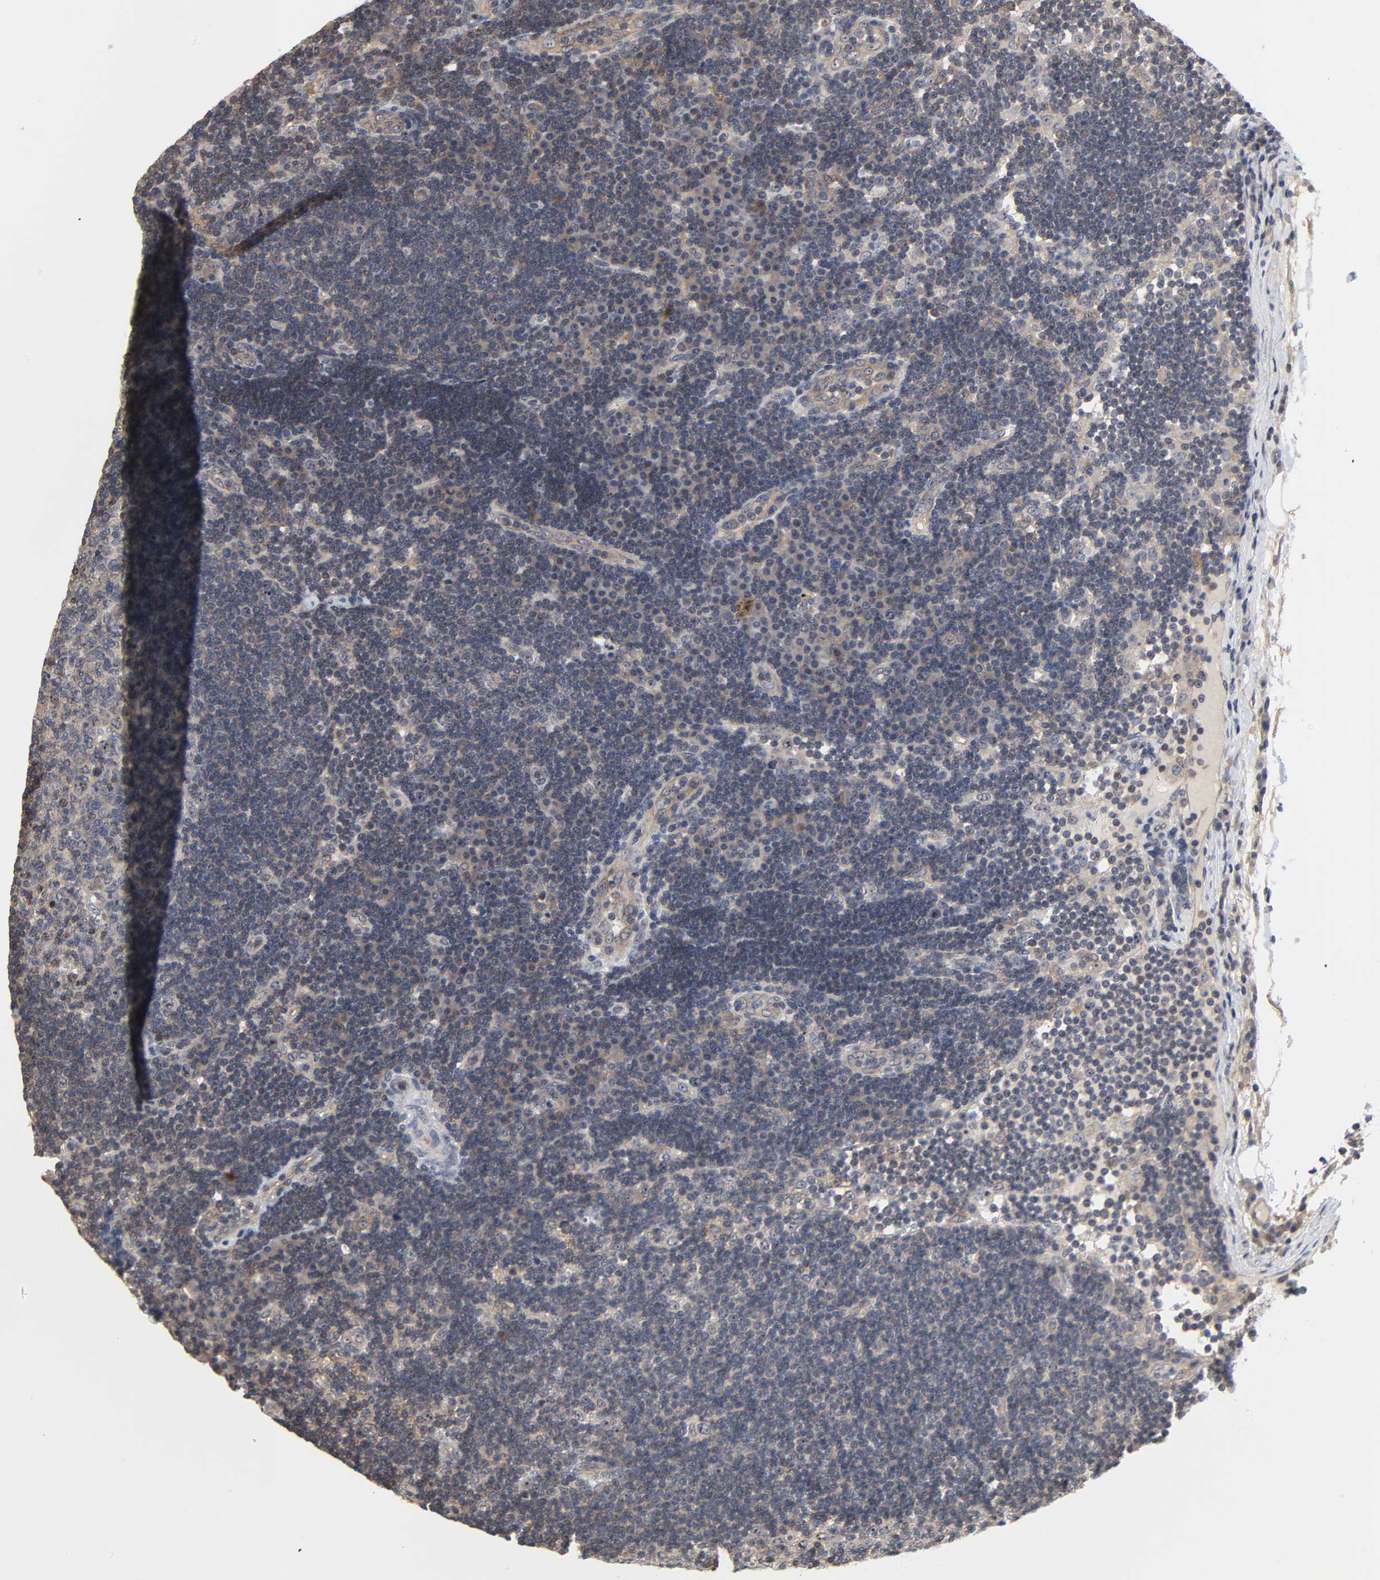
{"staining": {"intensity": "weak", "quantity": "25%-75%", "location": "cytoplasmic/membranous,nuclear"}, "tissue": "lymph node", "cell_type": "Germinal center cells", "image_type": "normal", "snomed": [{"axis": "morphology", "description": "Normal tissue, NOS"}, {"axis": "morphology", "description": "Squamous cell carcinoma, metastatic, NOS"}, {"axis": "topography", "description": "Lymph node"}], "caption": "IHC of benign human lymph node exhibits low levels of weak cytoplasmic/membranous,nuclear expression in about 25%-75% of germinal center cells.", "gene": "DDX10", "patient": {"sex": "female", "age": 53}}